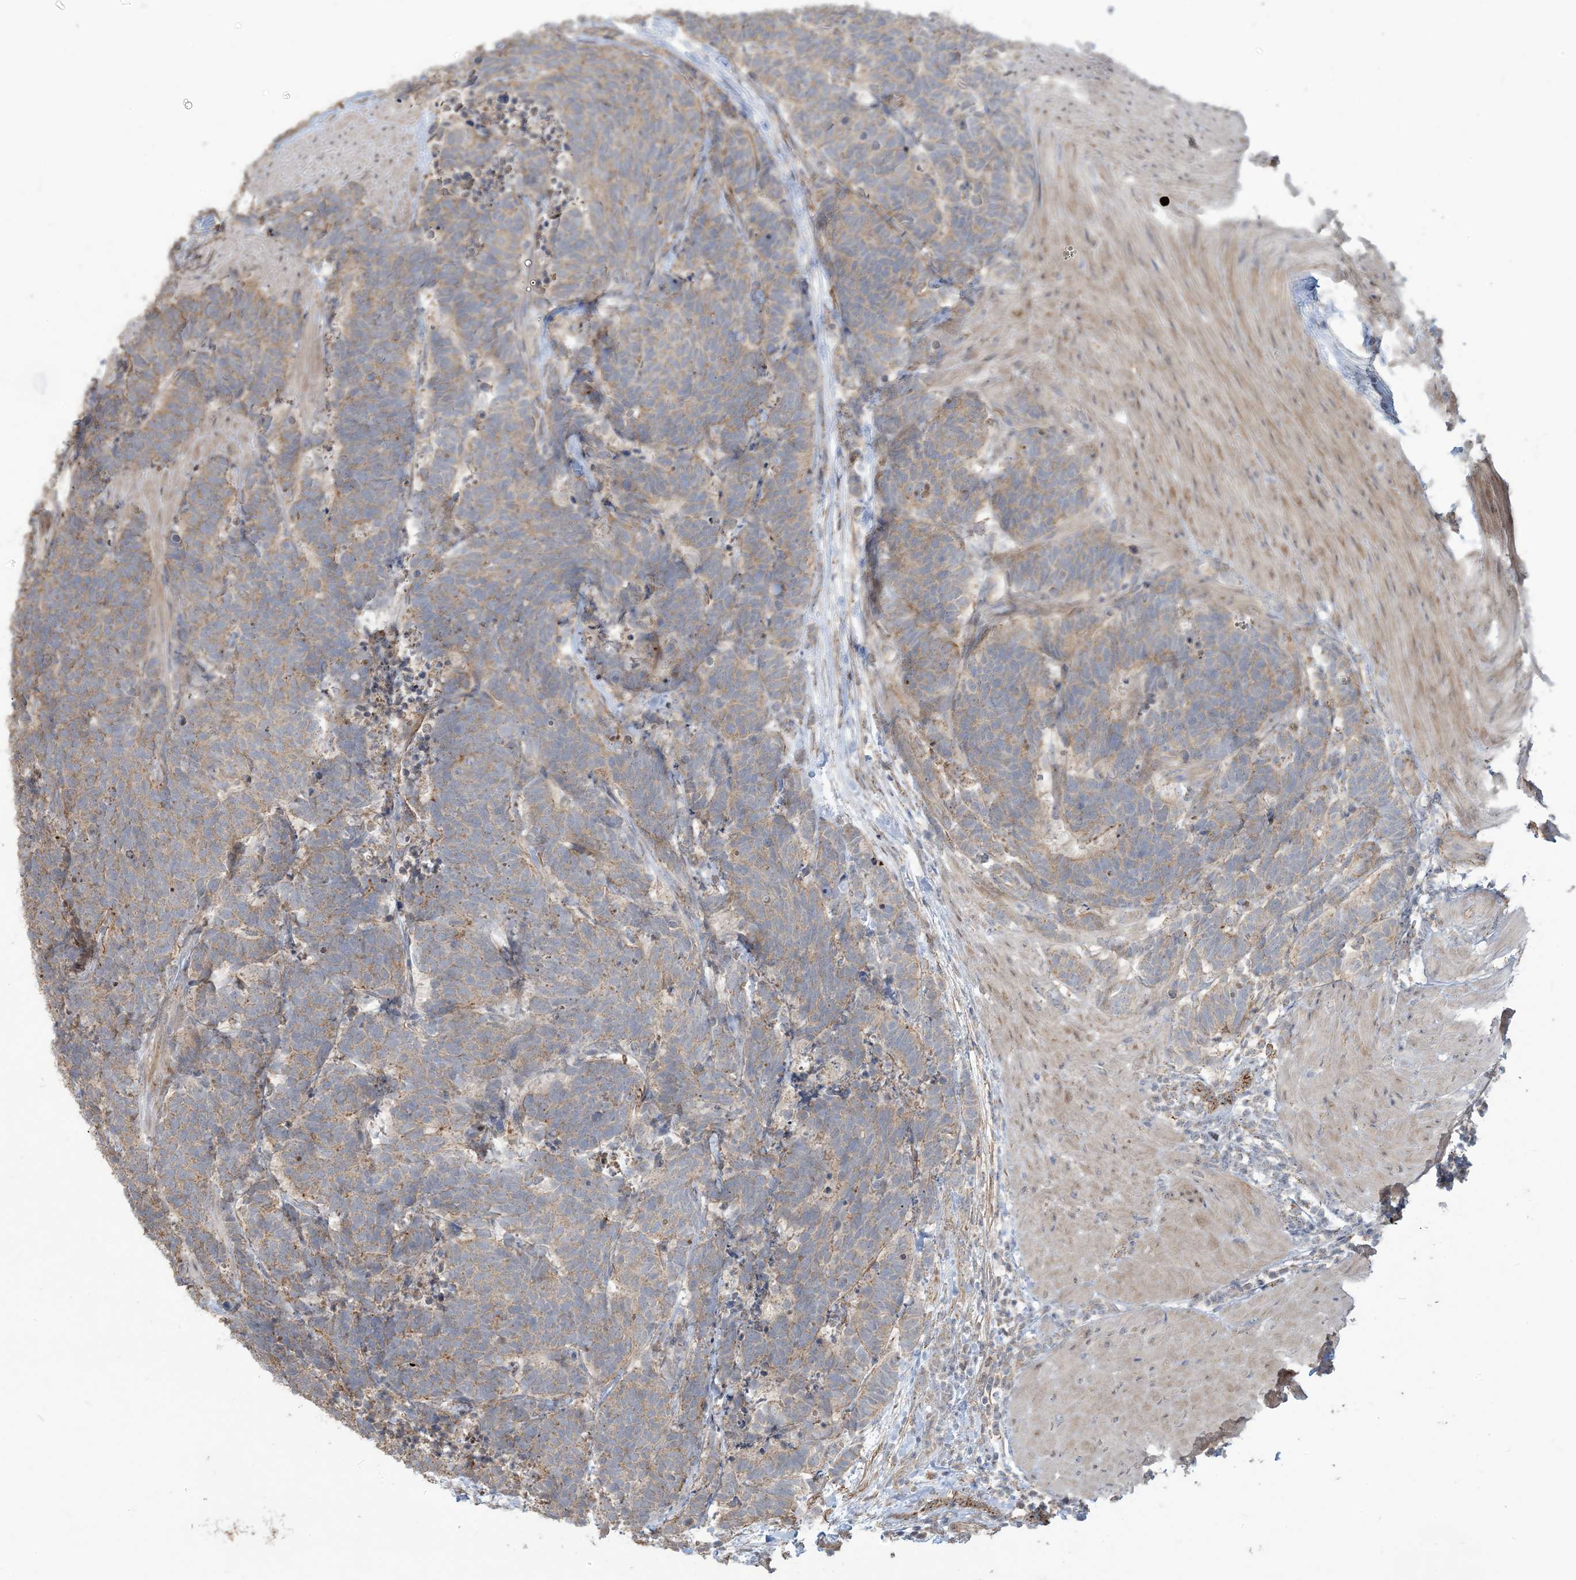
{"staining": {"intensity": "weak", "quantity": ">75%", "location": "cytoplasmic/membranous"}, "tissue": "carcinoid", "cell_type": "Tumor cells", "image_type": "cancer", "snomed": [{"axis": "morphology", "description": "Carcinoma, NOS"}, {"axis": "morphology", "description": "Carcinoid, malignant, NOS"}, {"axis": "topography", "description": "Urinary bladder"}], "caption": "This photomicrograph demonstrates IHC staining of human carcinoid, with low weak cytoplasmic/membranous staining in approximately >75% of tumor cells.", "gene": "KLHL18", "patient": {"sex": "male", "age": 57}}